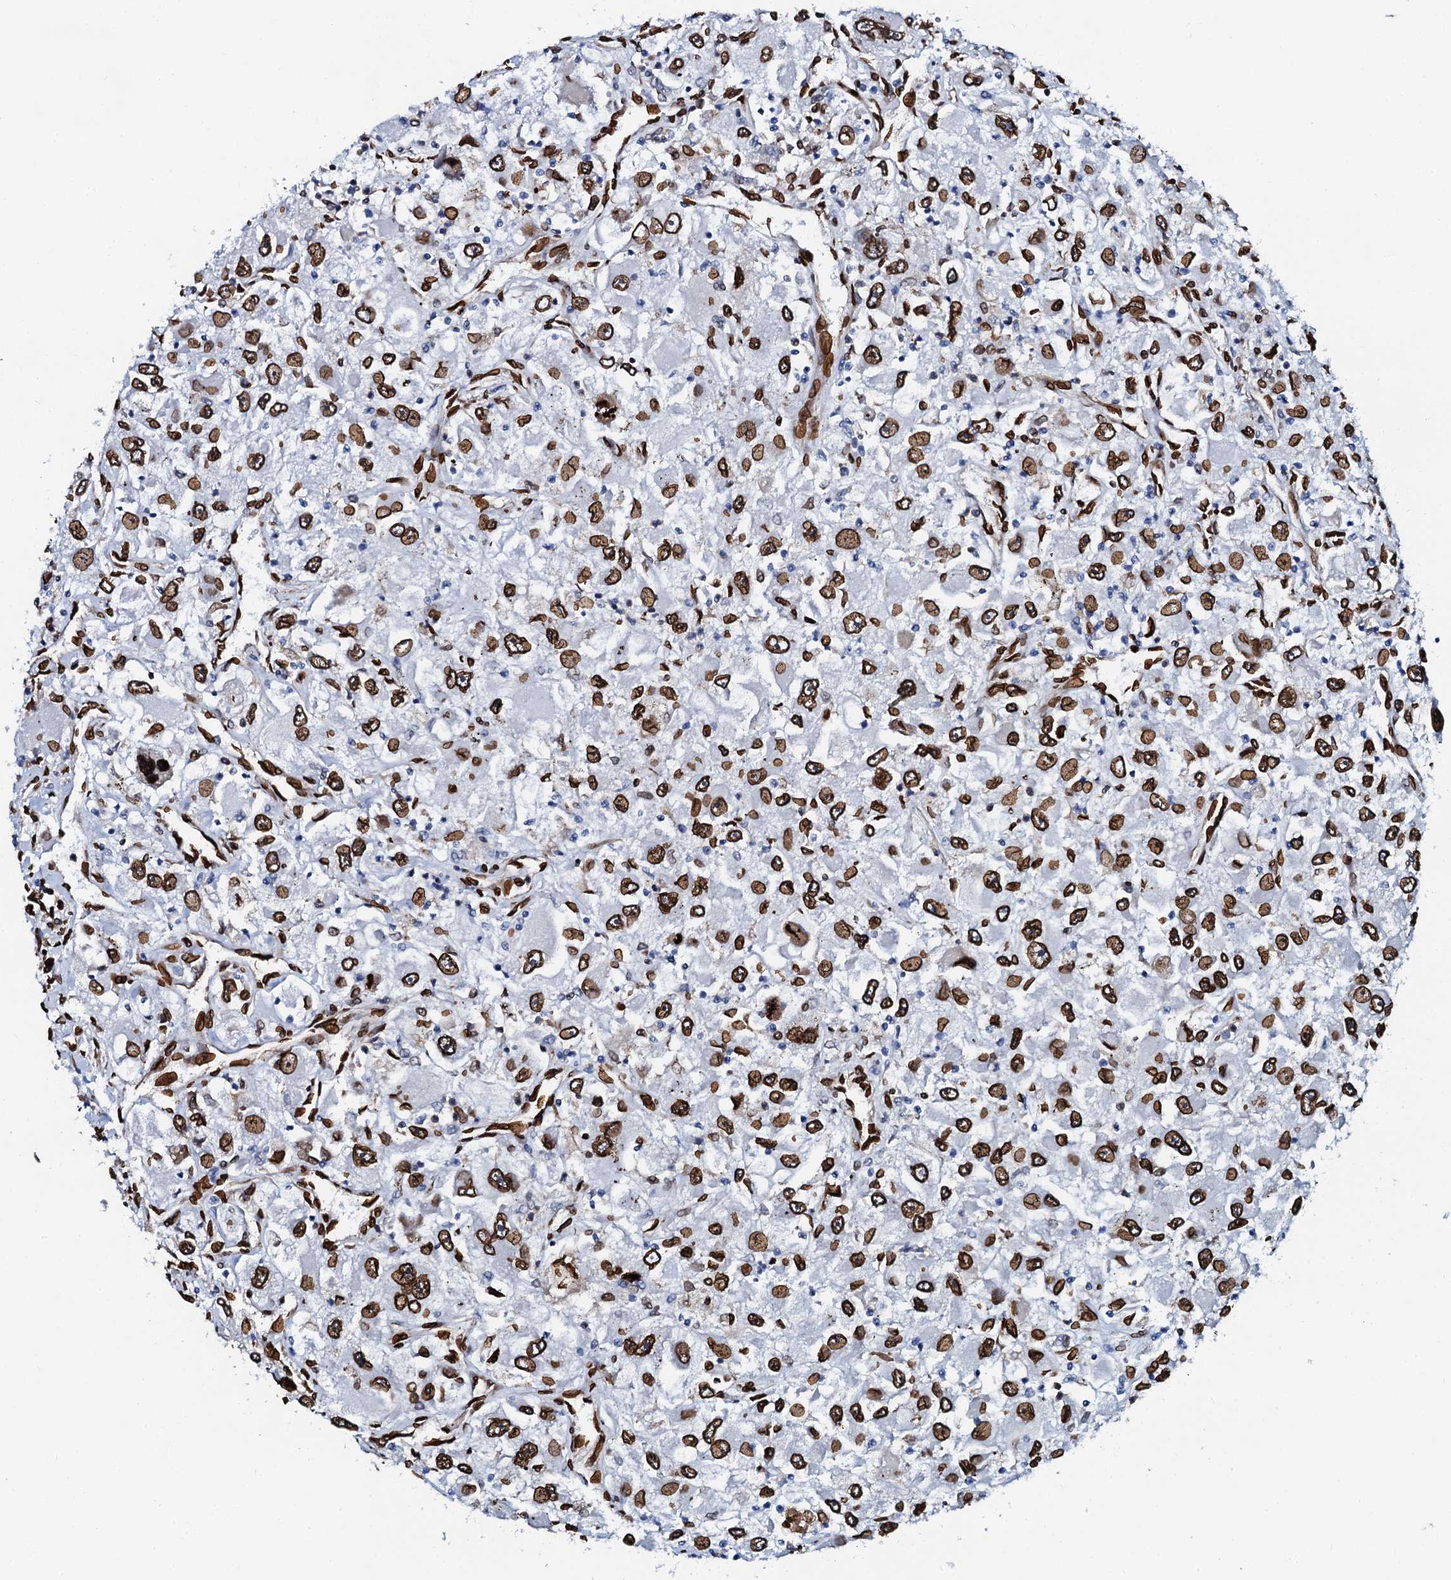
{"staining": {"intensity": "strong", "quantity": ">75%", "location": "nuclear"}, "tissue": "renal cancer", "cell_type": "Tumor cells", "image_type": "cancer", "snomed": [{"axis": "morphology", "description": "Adenocarcinoma, NOS"}, {"axis": "topography", "description": "Kidney"}], "caption": "A brown stain shows strong nuclear staining of a protein in human renal adenocarcinoma tumor cells. The protein of interest is stained brown, and the nuclei are stained in blue (DAB IHC with brightfield microscopy, high magnification).", "gene": "KATNAL2", "patient": {"sex": "female", "age": 52}}